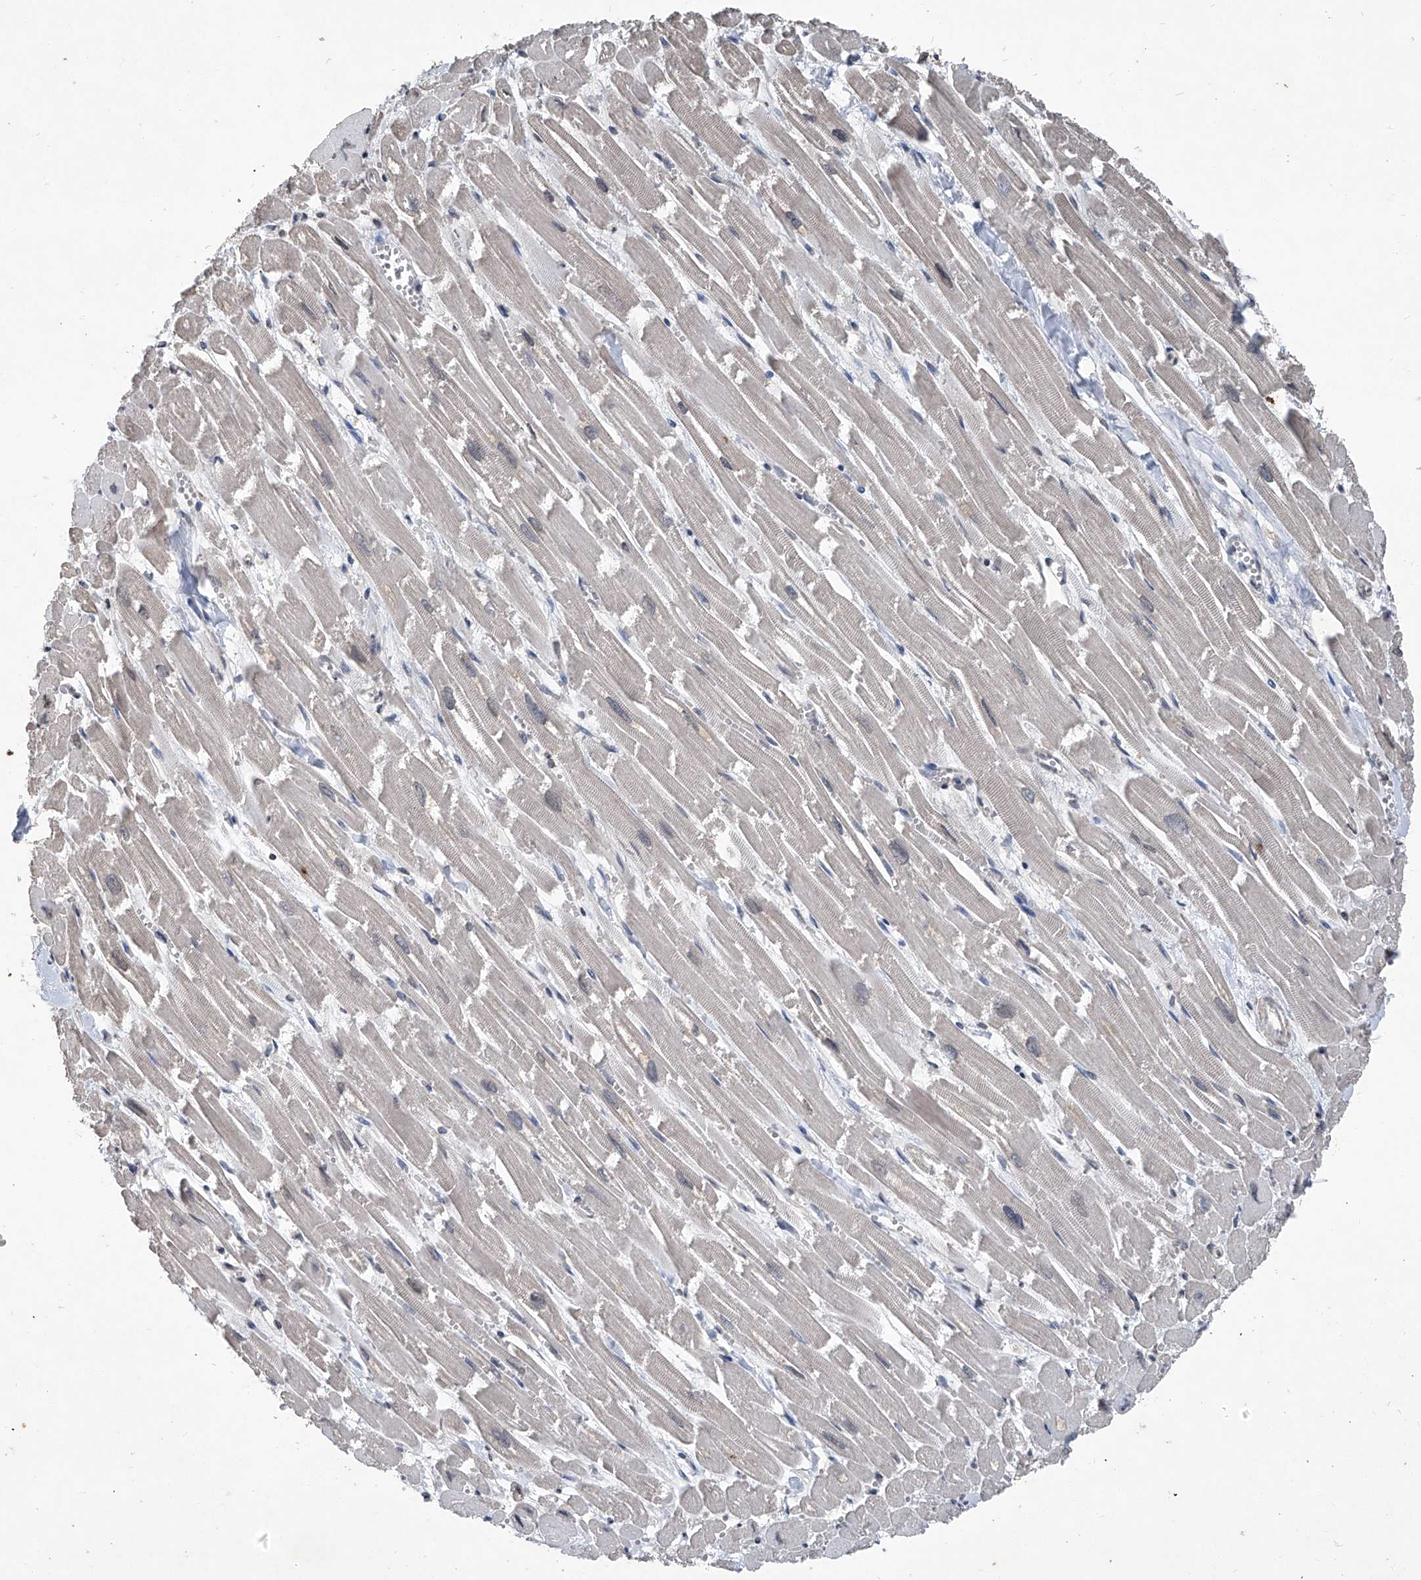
{"staining": {"intensity": "strong", "quantity": "25%-75%", "location": "nuclear"}, "tissue": "heart muscle", "cell_type": "Cardiomyocytes", "image_type": "normal", "snomed": [{"axis": "morphology", "description": "Normal tissue, NOS"}, {"axis": "topography", "description": "Heart"}], "caption": "Immunohistochemistry (IHC) of normal human heart muscle displays high levels of strong nuclear expression in about 25%-75% of cardiomyocytes.", "gene": "DDX39B", "patient": {"sex": "male", "age": 54}}